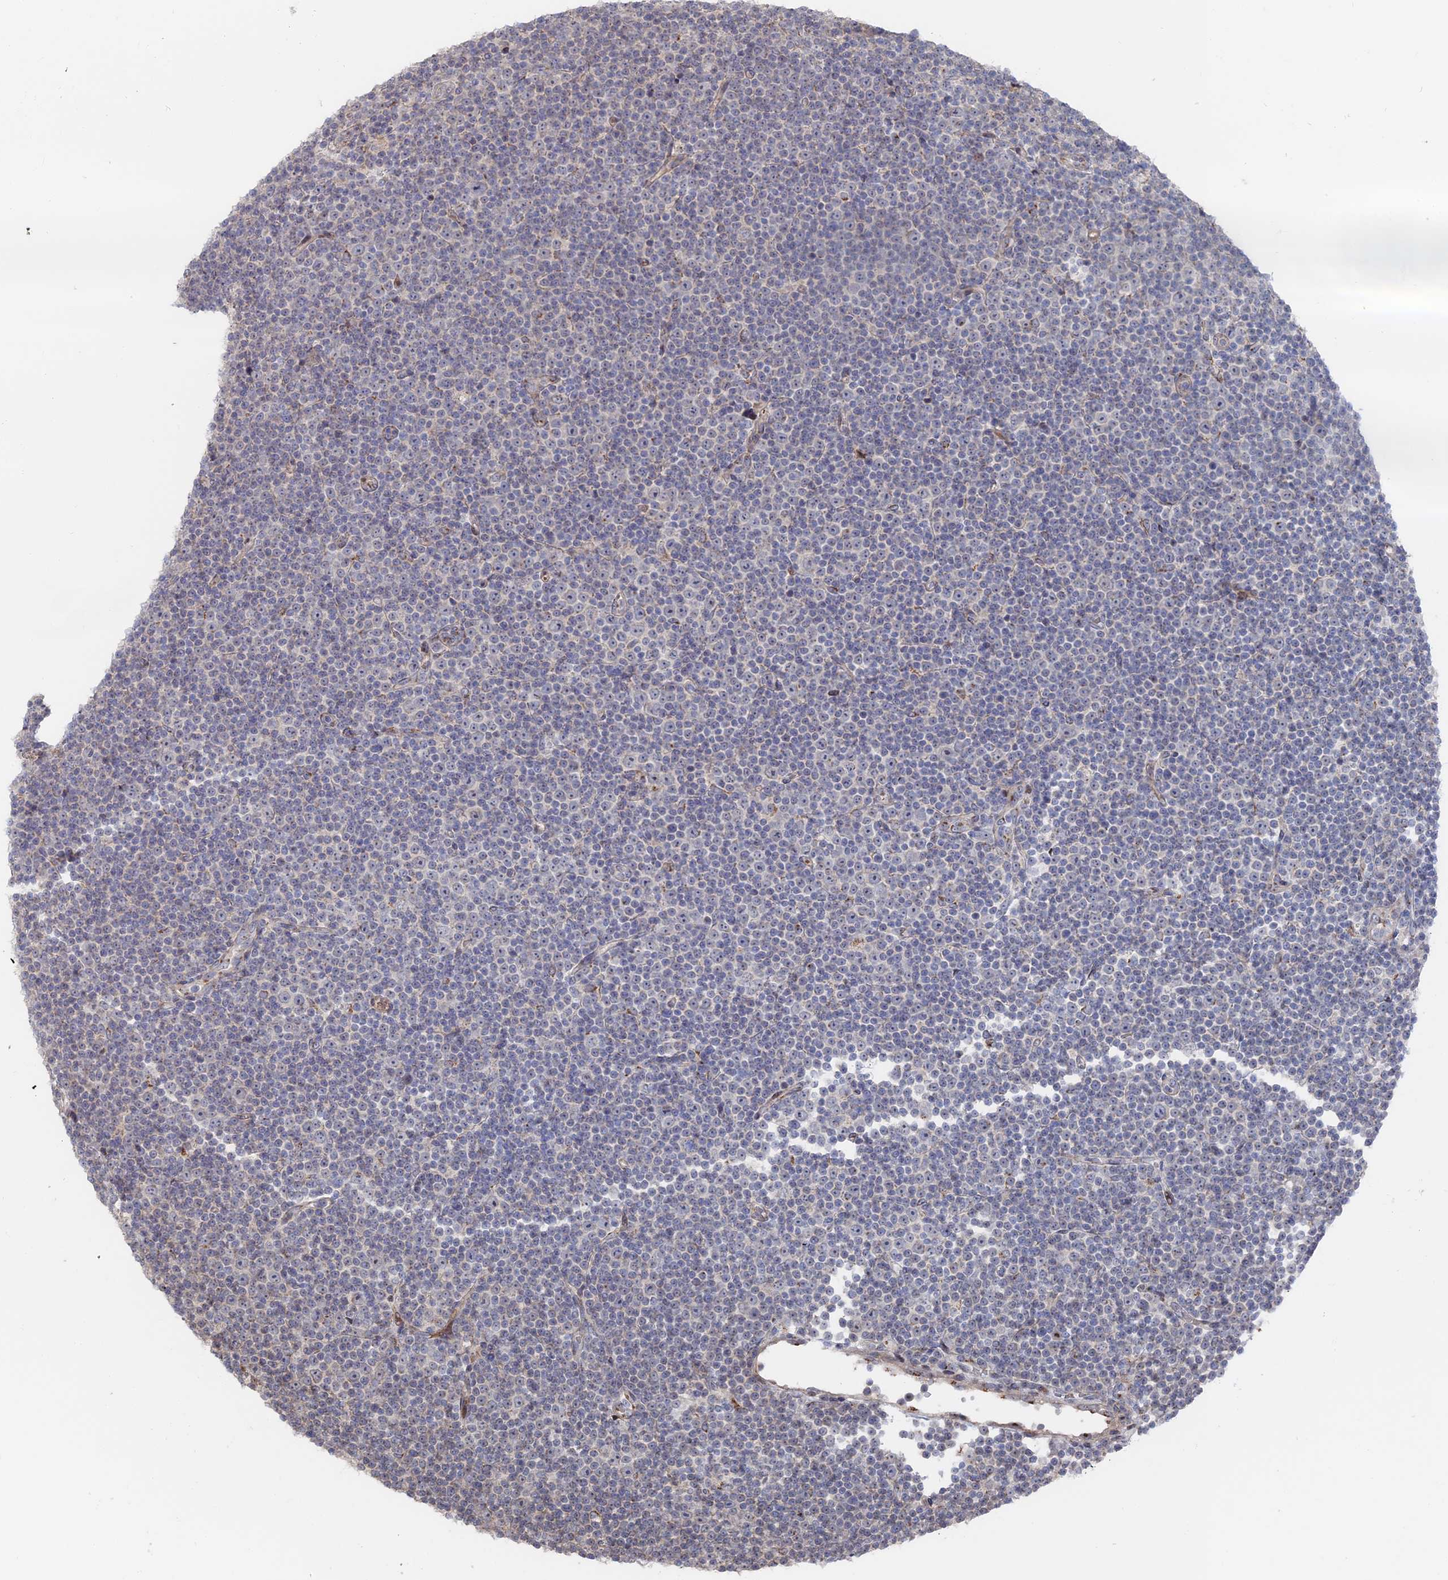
{"staining": {"intensity": "negative", "quantity": "none", "location": "none"}, "tissue": "lymphoma", "cell_type": "Tumor cells", "image_type": "cancer", "snomed": [{"axis": "morphology", "description": "Malignant lymphoma, non-Hodgkin's type, Low grade"}, {"axis": "topography", "description": "Lymph node"}], "caption": "The IHC photomicrograph has no significant staining in tumor cells of low-grade malignant lymphoma, non-Hodgkin's type tissue.", "gene": "SGMS1", "patient": {"sex": "female", "age": 67}}